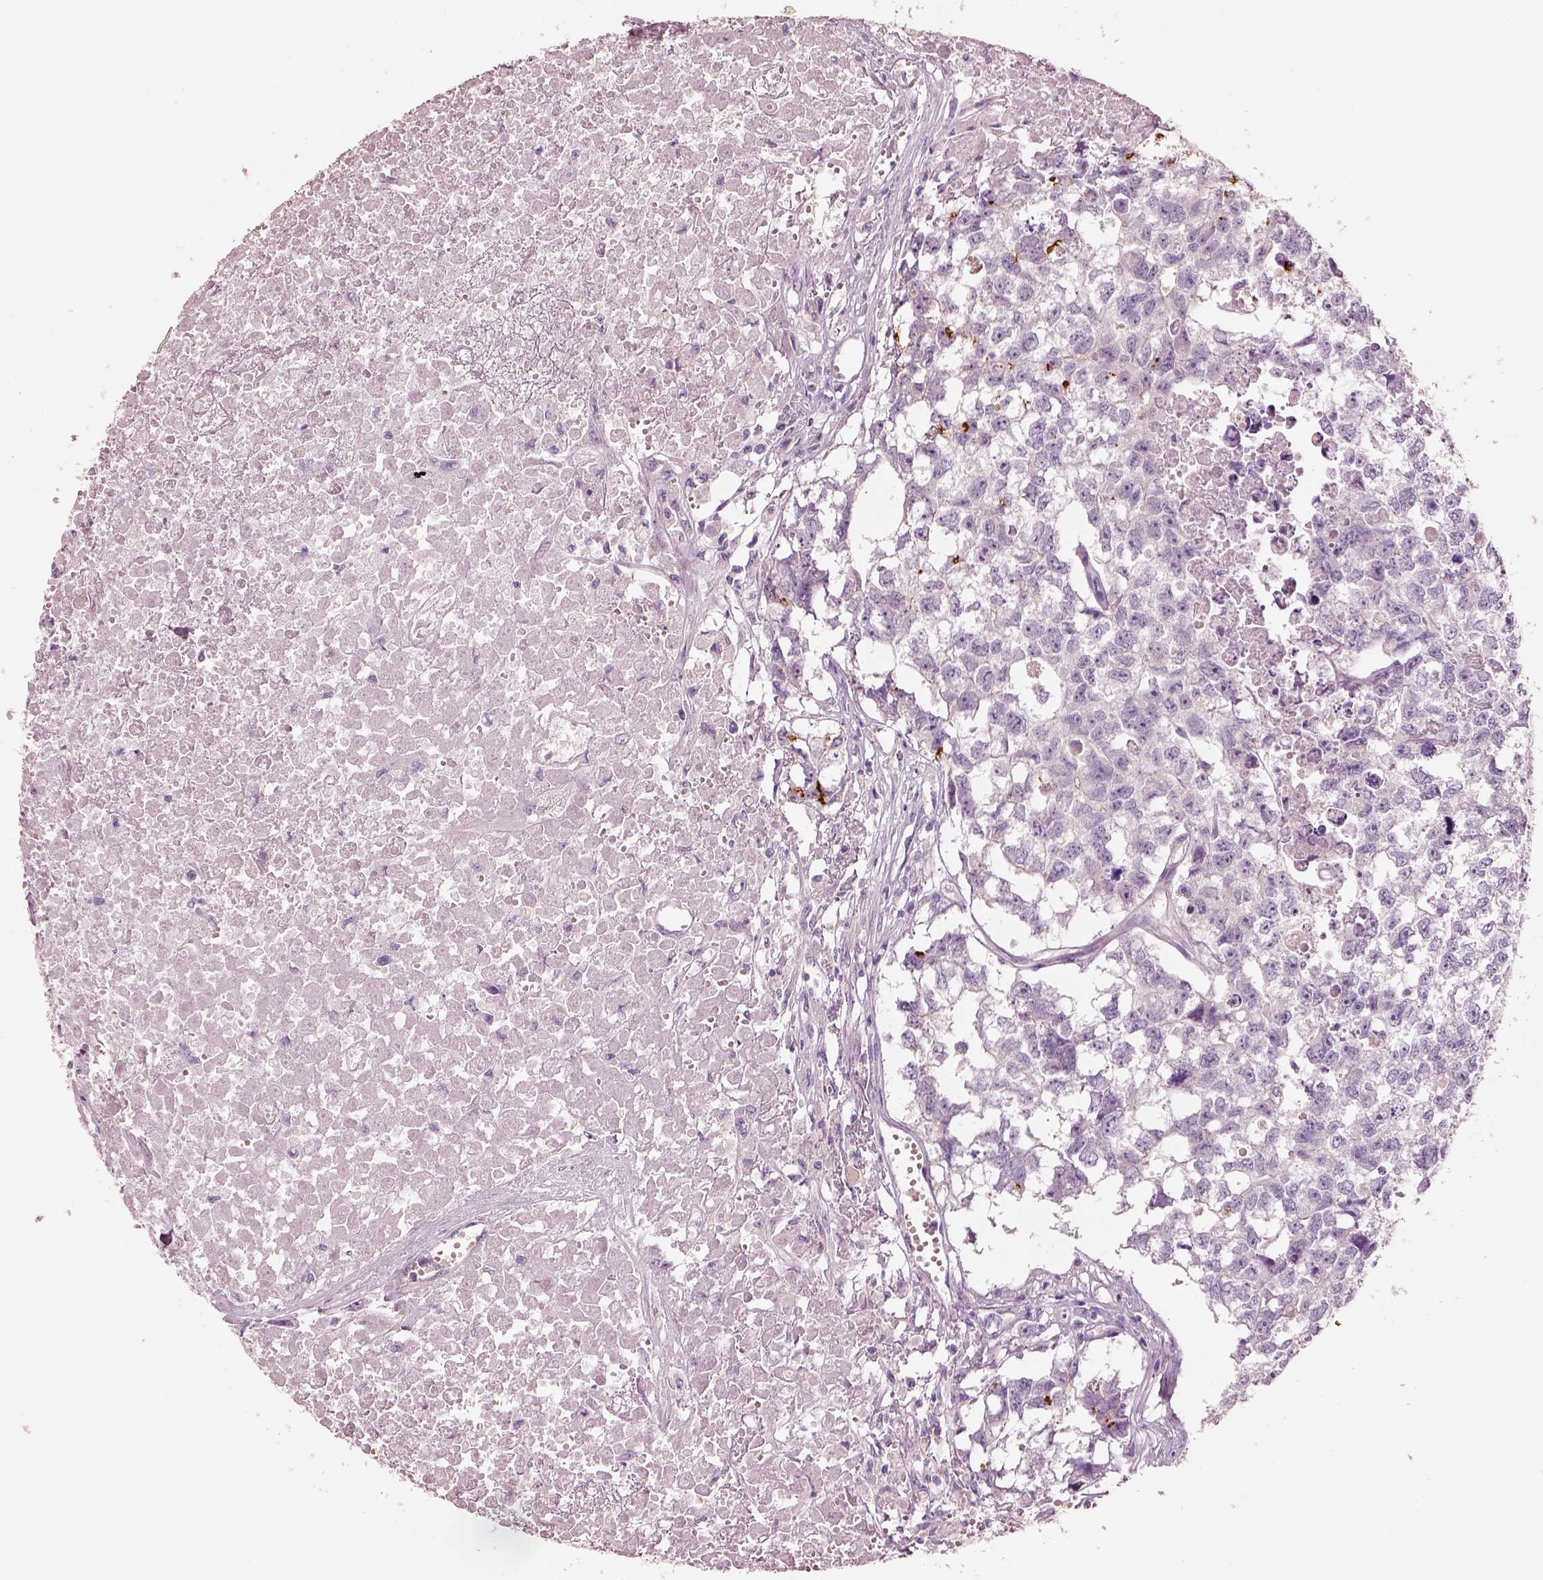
{"staining": {"intensity": "negative", "quantity": "none", "location": "none"}, "tissue": "testis cancer", "cell_type": "Tumor cells", "image_type": "cancer", "snomed": [{"axis": "morphology", "description": "Carcinoma, Embryonal, NOS"}, {"axis": "morphology", "description": "Teratoma, malignant, NOS"}, {"axis": "topography", "description": "Testis"}], "caption": "IHC image of testis teratoma (malignant) stained for a protein (brown), which reveals no staining in tumor cells.", "gene": "ELSPBP1", "patient": {"sex": "male", "age": 44}}